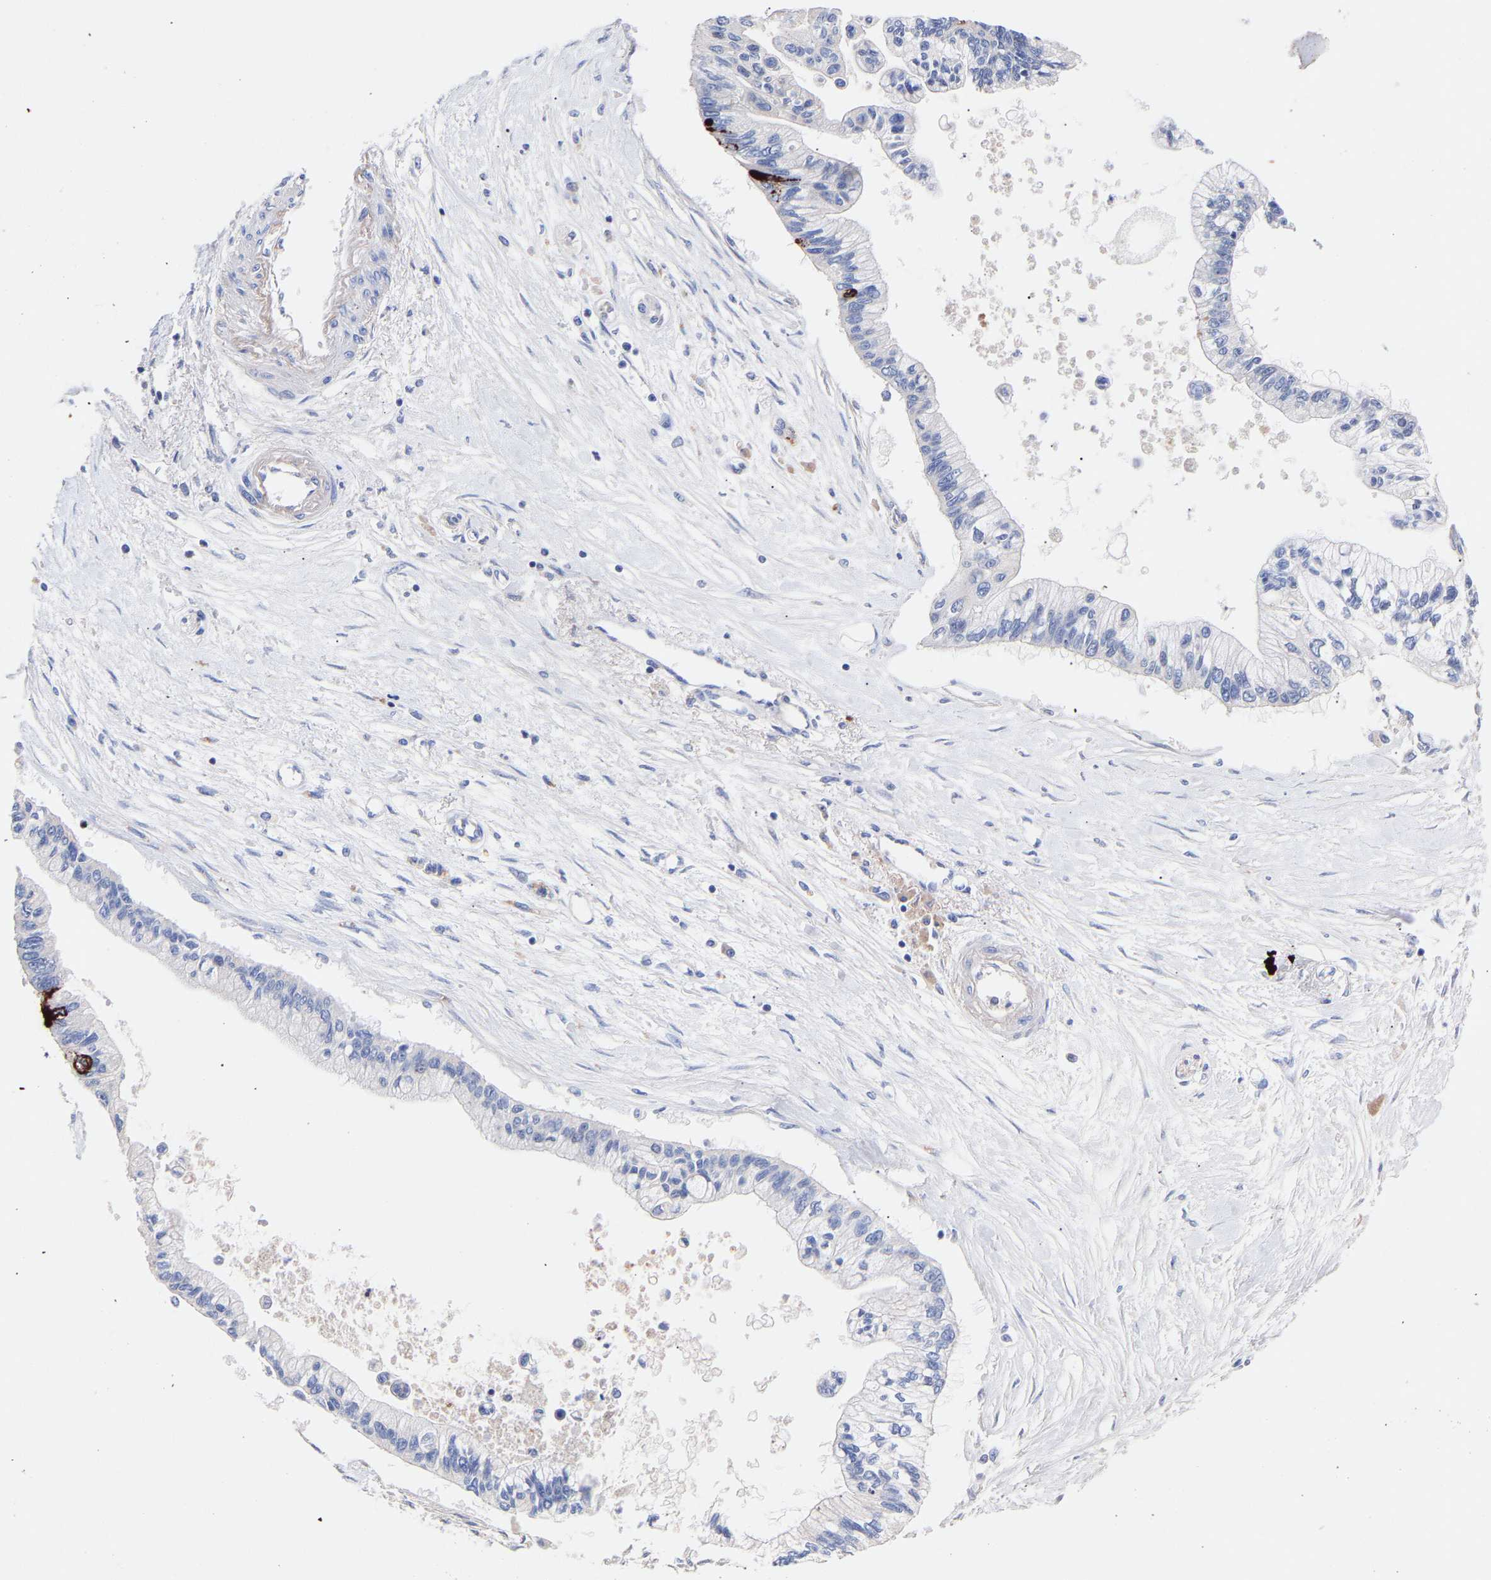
{"staining": {"intensity": "strong", "quantity": "<25%", "location": "cytoplasmic/membranous"}, "tissue": "pancreatic cancer", "cell_type": "Tumor cells", "image_type": "cancer", "snomed": [{"axis": "morphology", "description": "Adenocarcinoma, NOS"}, {"axis": "topography", "description": "Pancreas"}], "caption": "Brown immunohistochemical staining in pancreatic cancer shows strong cytoplasmic/membranous staining in about <25% of tumor cells.", "gene": "SEM1", "patient": {"sex": "female", "age": 77}}